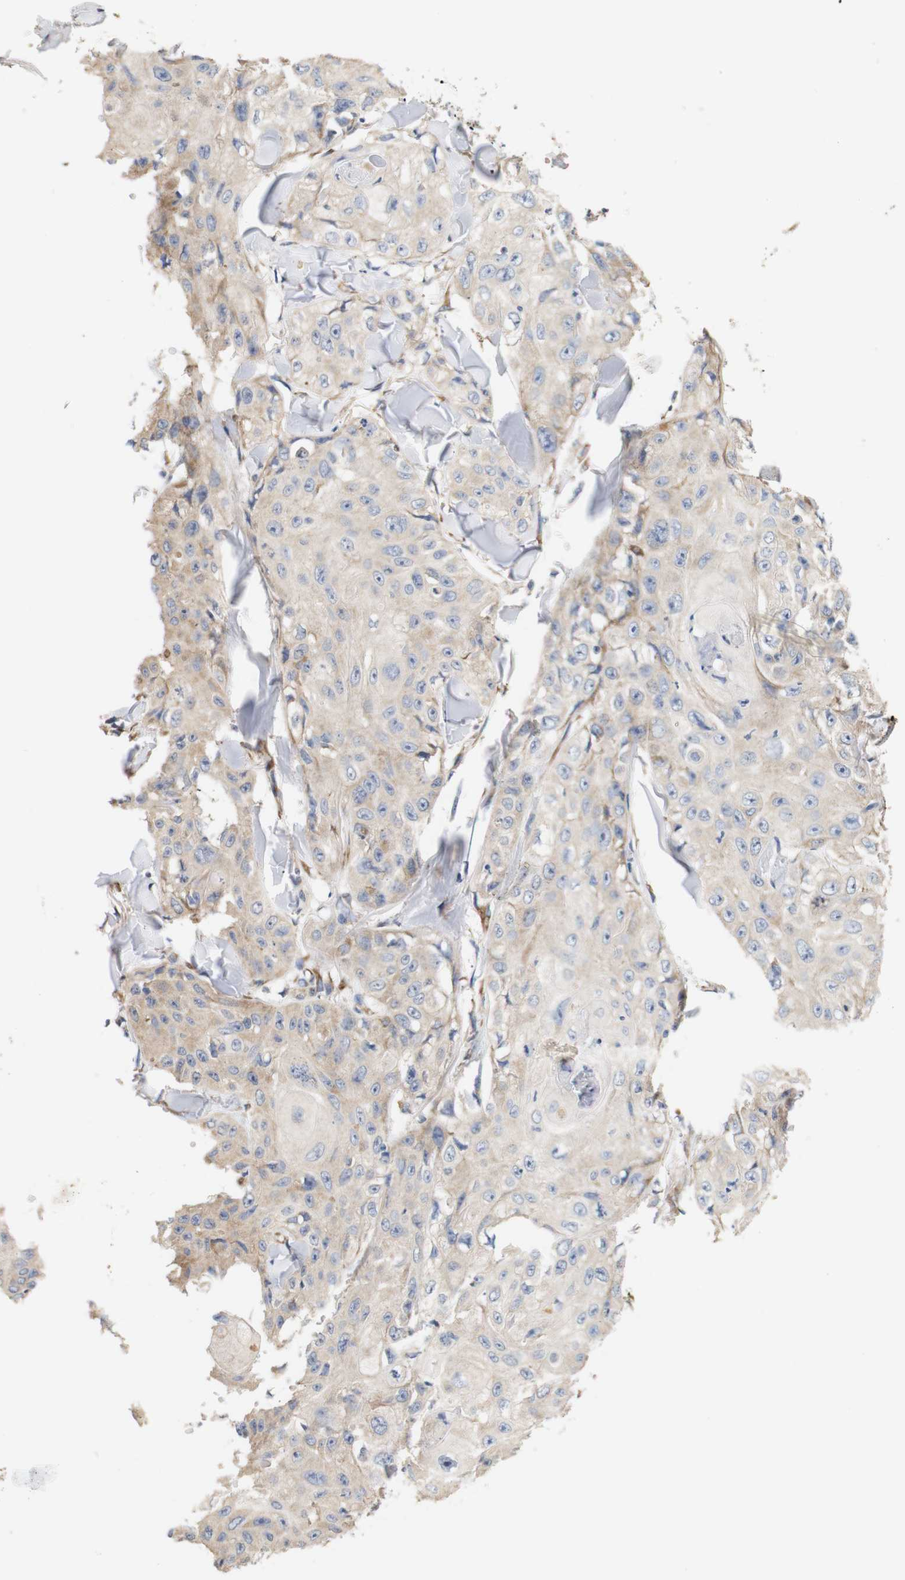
{"staining": {"intensity": "weak", "quantity": ">75%", "location": "cytoplasmic/membranous"}, "tissue": "skin cancer", "cell_type": "Tumor cells", "image_type": "cancer", "snomed": [{"axis": "morphology", "description": "Squamous cell carcinoma, NOS"}, {"axis": "topography", "description": "Skin"}], "caption": "Squamous cell carcinoma (skin) stained with a brown dye reveals weak cytoplasmic/membranous positive staining in about >75% of tumor cells.", "gene": "TRIM5", "patient": {"sex": "male", "age": 86}}